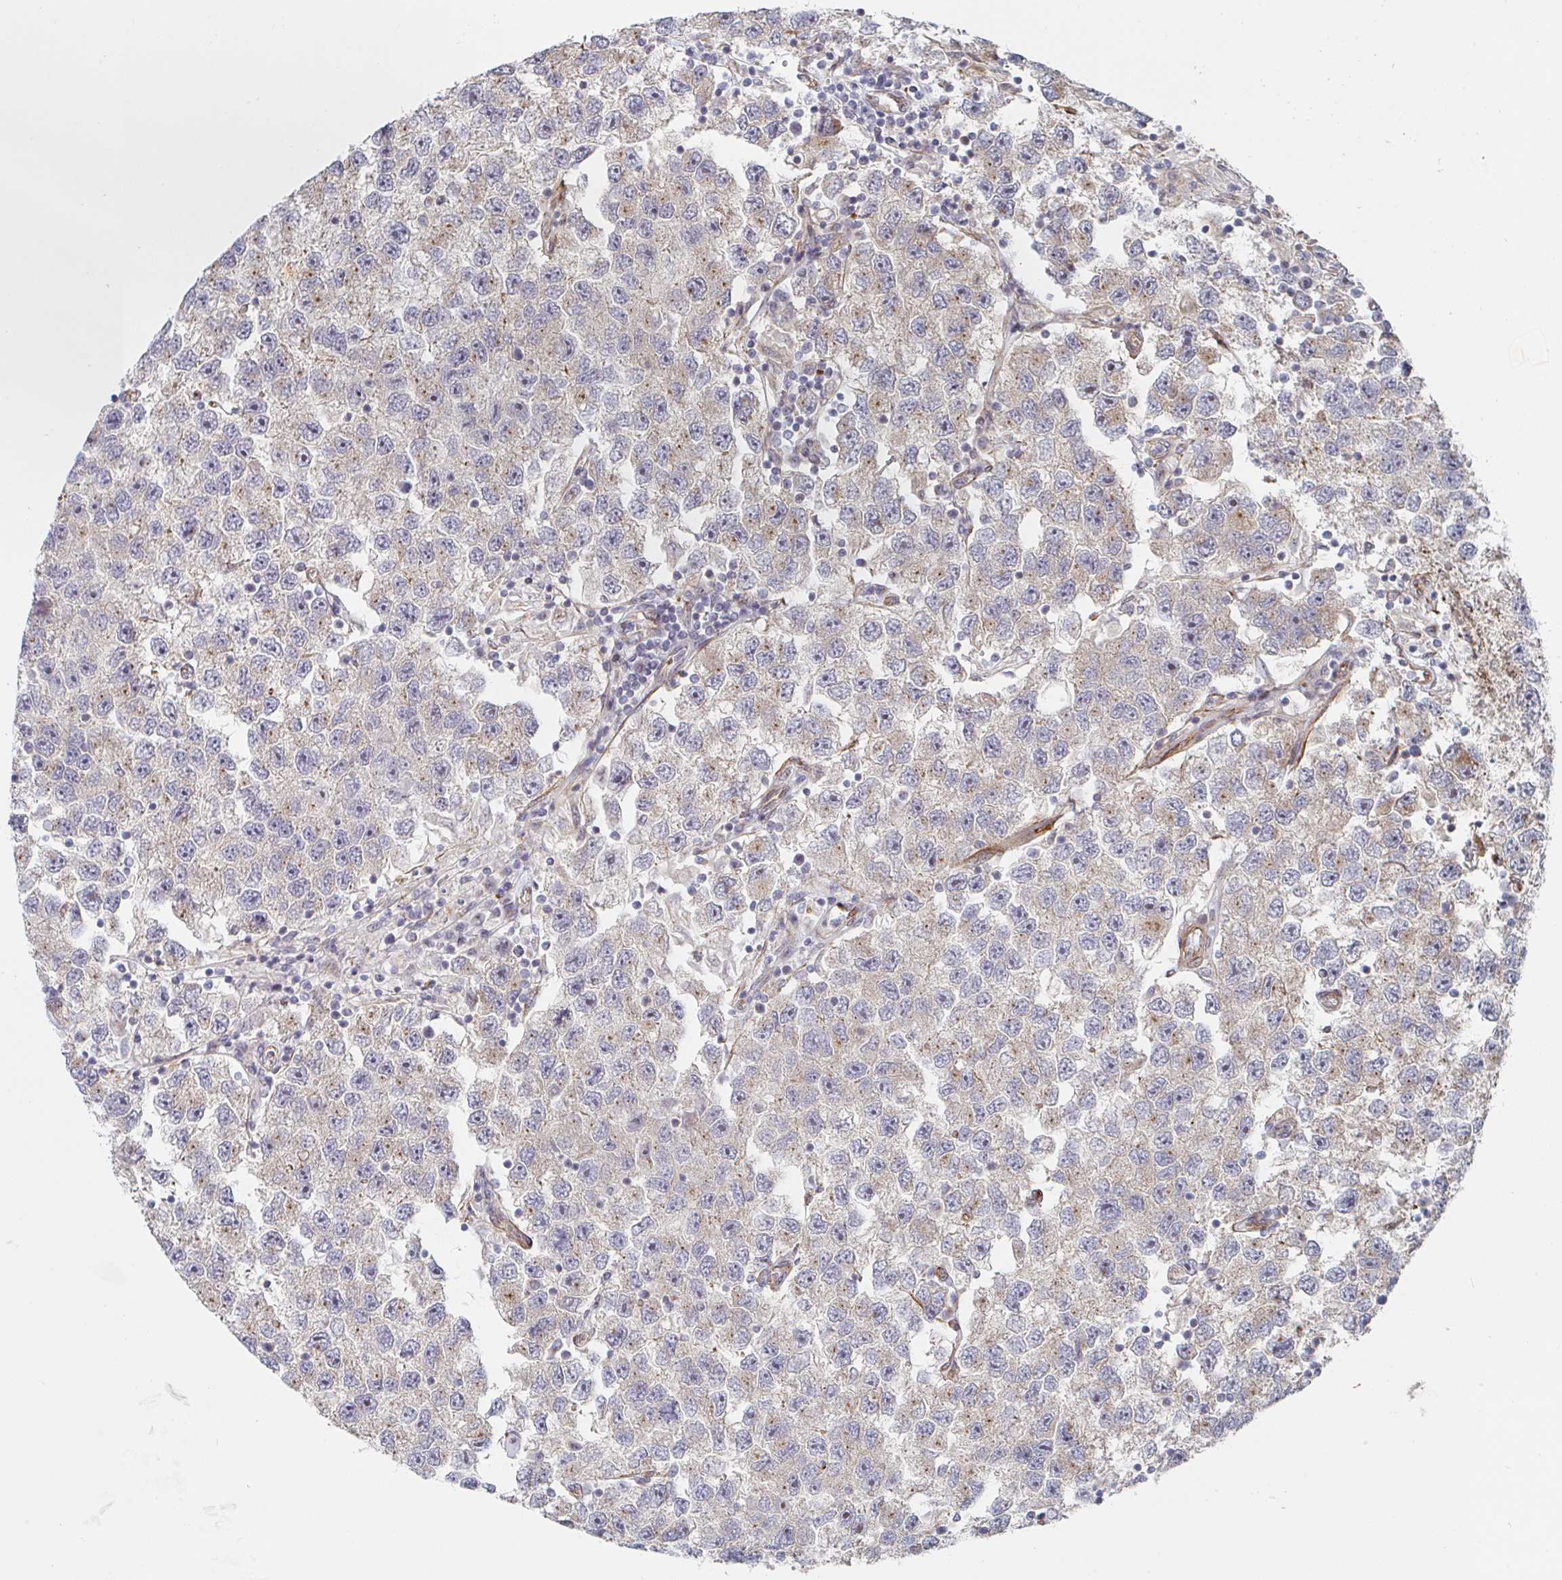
{"staining": {"intensity": "negative", "quantity": "none", "location": "none"}, "tissue": "testis cancer", "cell_type": "Tumor cells", "image_type": "cancer", "snomed": [{"axis": "morphology", "description": "Seminoma, NOS"}, {"axis": "topography", "description": "Testis"}], "caption": "DAB (3,3'-diaminobenzidine) immunohistochemical staining of testis seminoma displays no significant positivity in tumor cells.", "gene": "DVL3", "patient": {"sex": "male", "age": 26}}